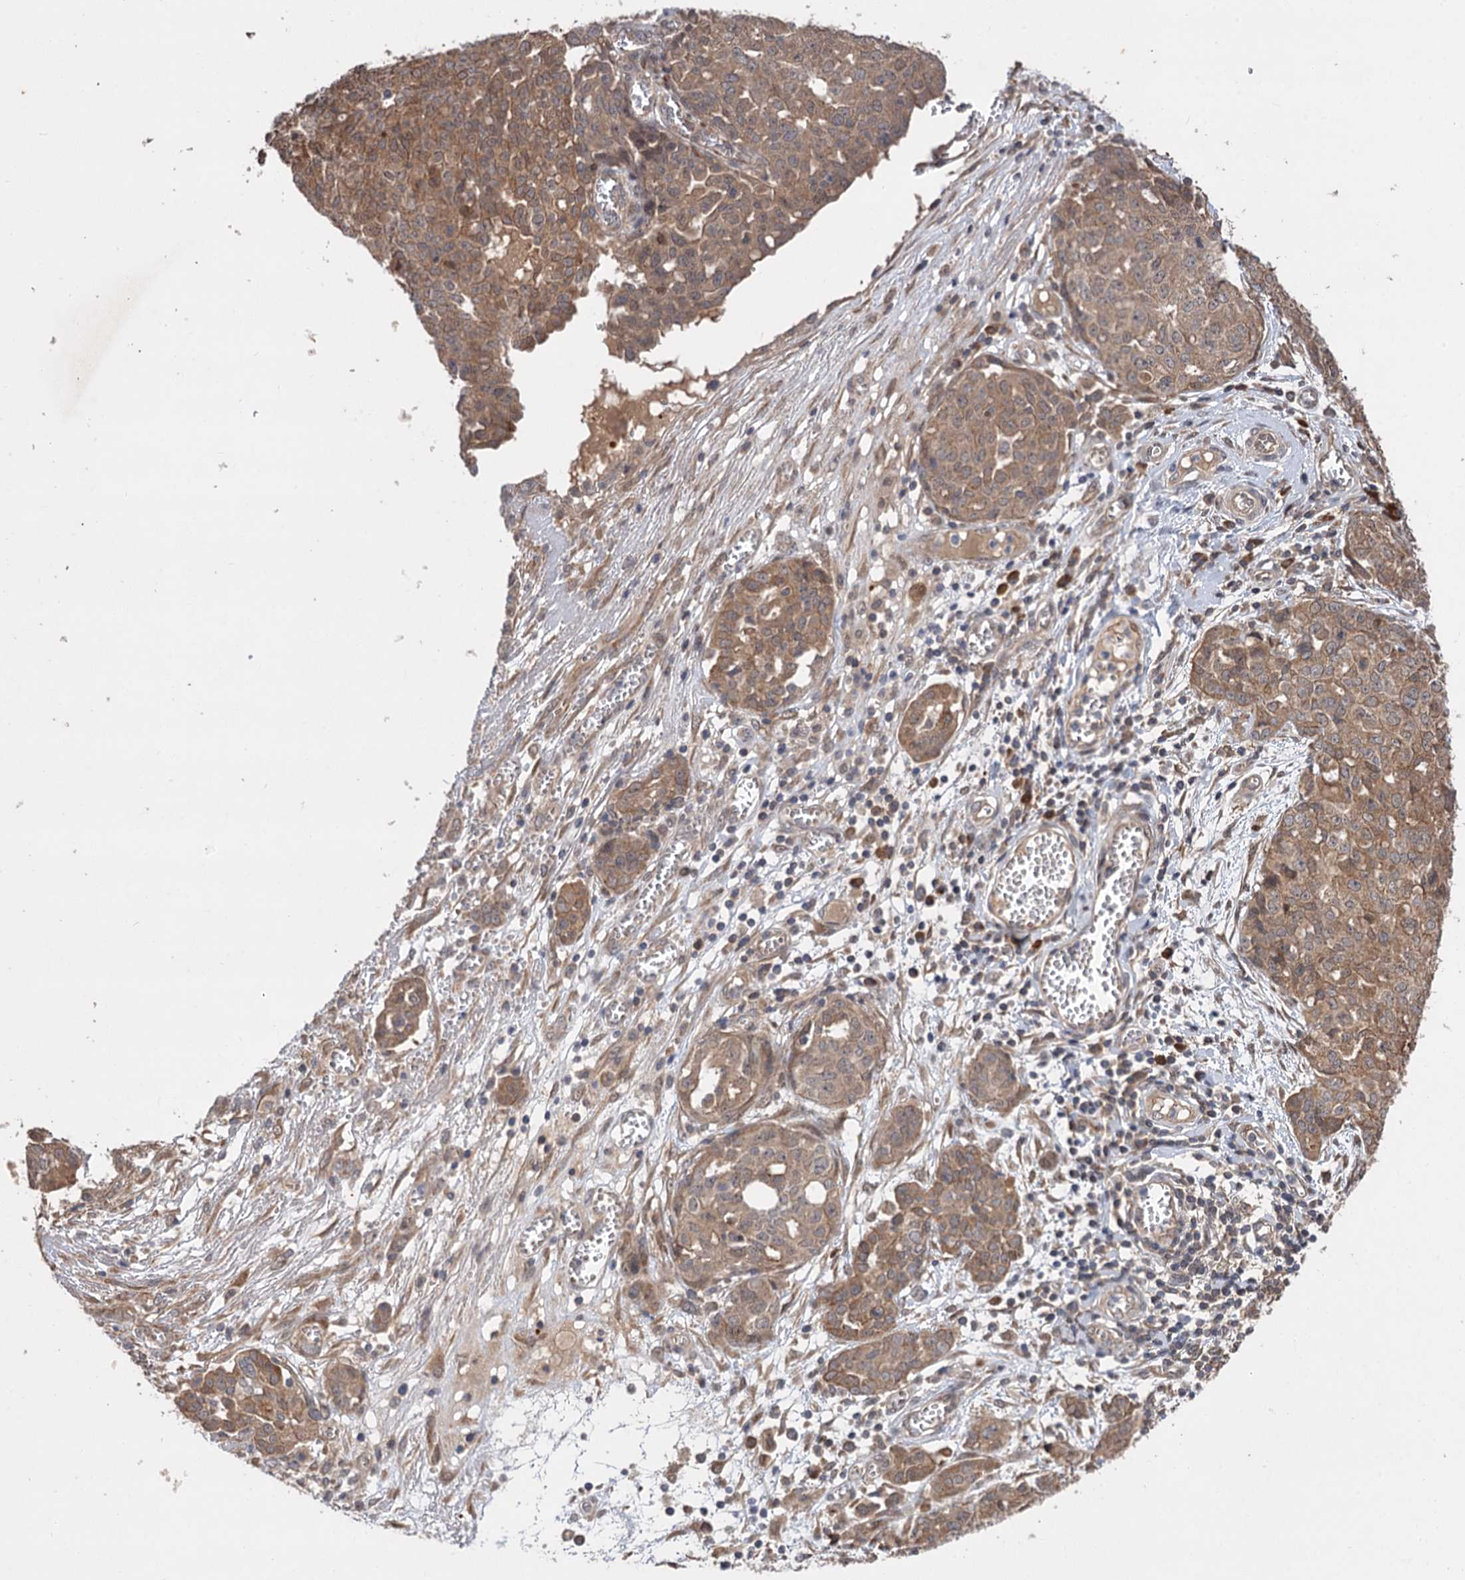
{"staining": {"intensity": "moderate", "quantity": ">75%", "location": "cytoplasmic/membranous"}, "tissue": "ovarian cancer", "cell_type": "Tumor cells", "image_type": "cancer", "snomed": [{"axis": "morphology", "description": "Cystadenocarcinoma, serous, NOS"}, {"axis": "topography", "description": "Soft tissue"}, {"axis": "topography", "description": "Ovary"}], "caption": "This is an image of IHC staining of ovarian serous cystadenocarcinoma, which shows moderate positivity in the cytoplasmic/membranous of tumor cells.", "gene": "FBXW8", "patient": {"sex": "female", "age": 57}}